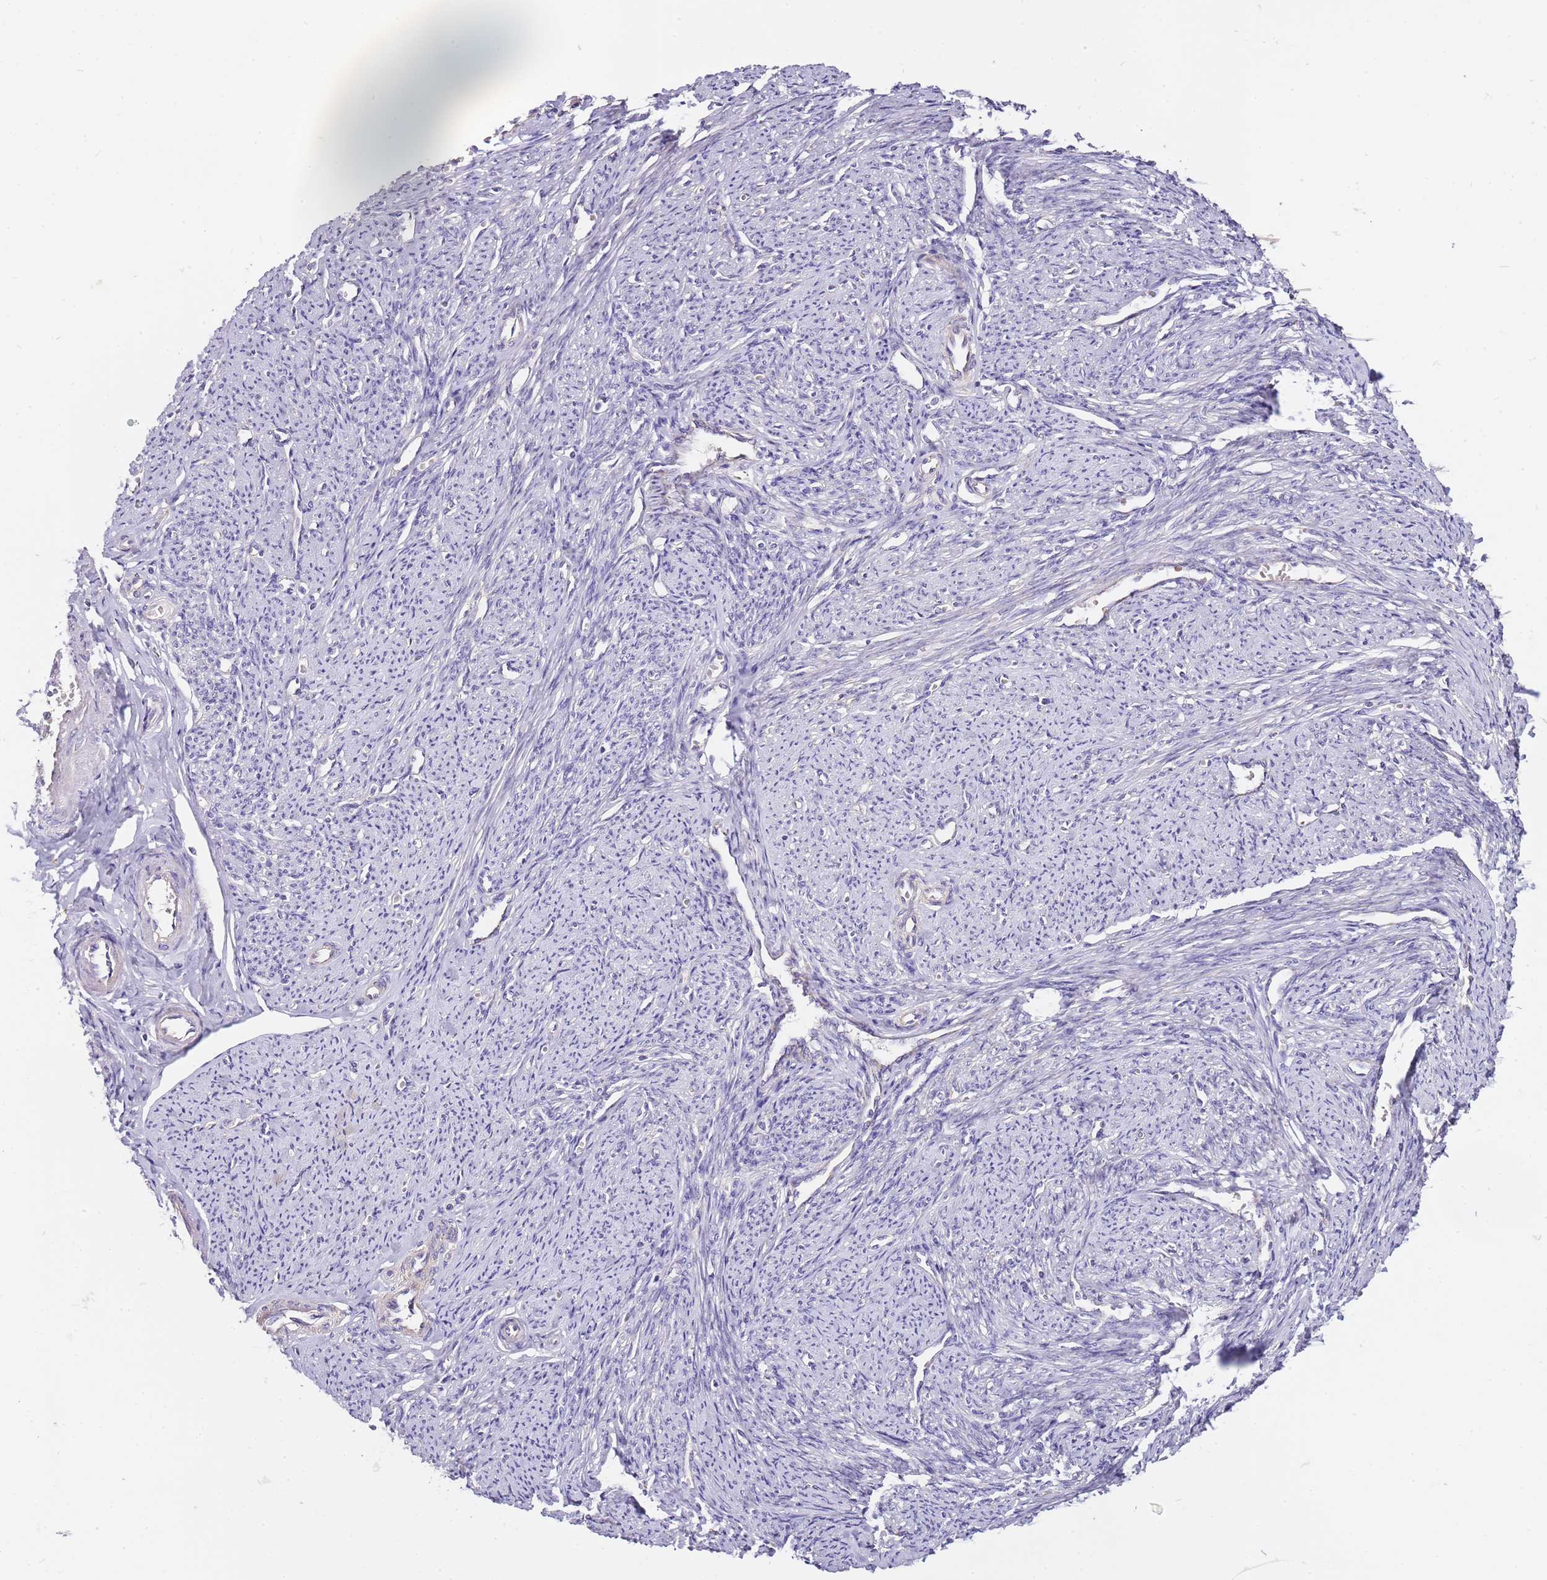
{"staining": {"intensity": "weak", "quantity": "<25%", "location": "cytoplasmic/membranous"}, "tissue": "smooth muscle", "cell_type": "Smooth muscle cells", "image_type": "normal", "snomed": [{"axis": "morphology", "description": "Normal tissue, NOS"}, {"axis": "topography", "description": "Smooth muscle"}, {"axis": "topography", "description": "Uterus"}], "caption": "A micrograph of human smooth muscle is negative for staining in smooth muscle cells. (Stains: DAB immunohistochemistry with hematoxylin counter stain, Microscopy: brightfield microscopy at high magnification).", "gene": "OR2B11", "patient": {"sex": "female", "age": 59}}